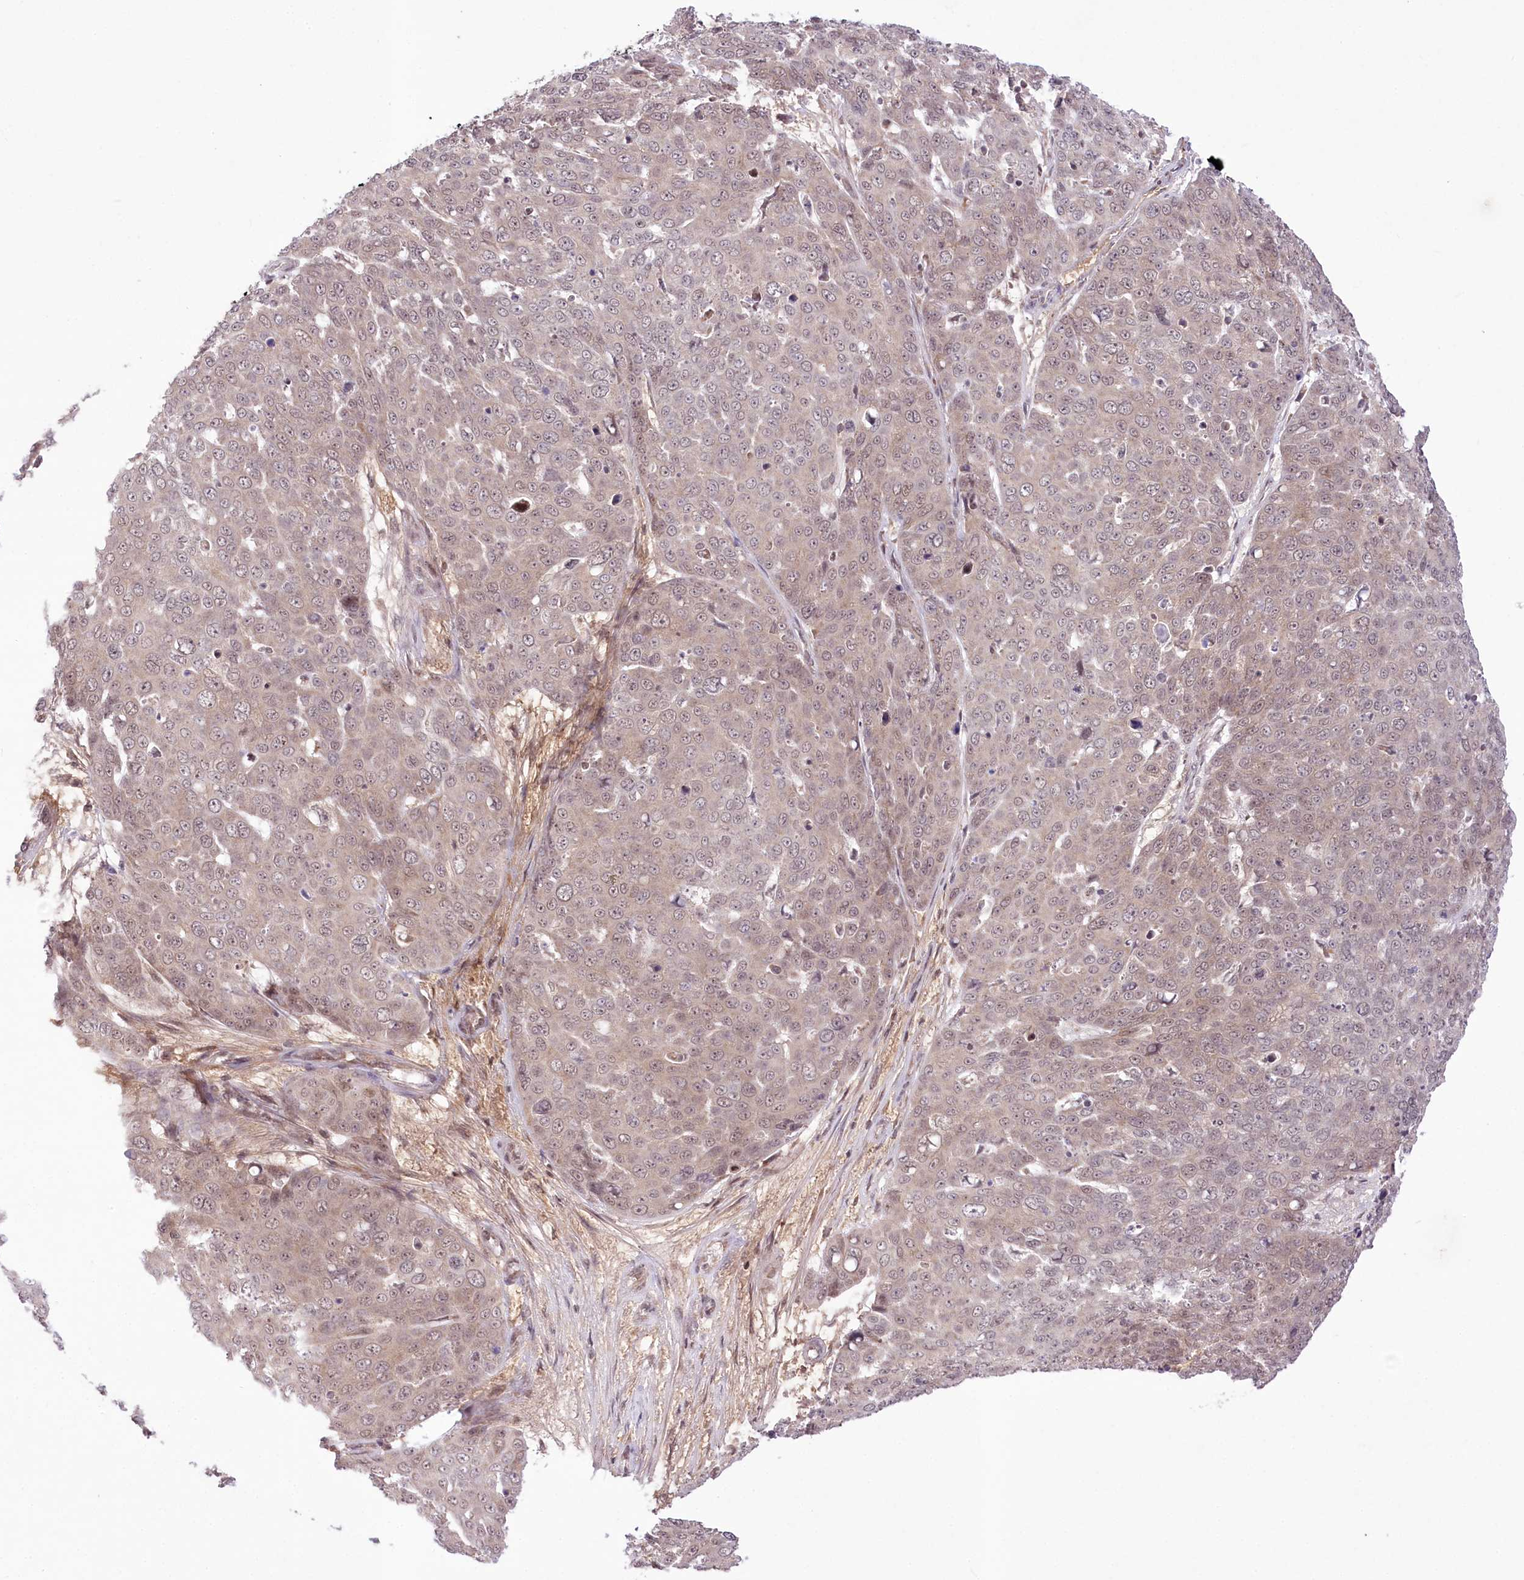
{"staining": {"intensity": "weak", "quantity": "<25%", "location": "cytoplasmic/membranous"}, "tissue": "skin cancer", "cell_type": "Tumor cells", "image_type": "cancer", "snomed": [{"axis": "morphology", "description": "Squamous cell carcinoma, NOS"}, {"axis": "topography", "description": "Skin"}], "caption": "An IHC image of skin squamous cell carcinoma is shown. There is no staining in tumor cells of skin squamous cell carcinoma.", "gene": "ZMAT2", "patient": {"sex": "male", "age": 71}}